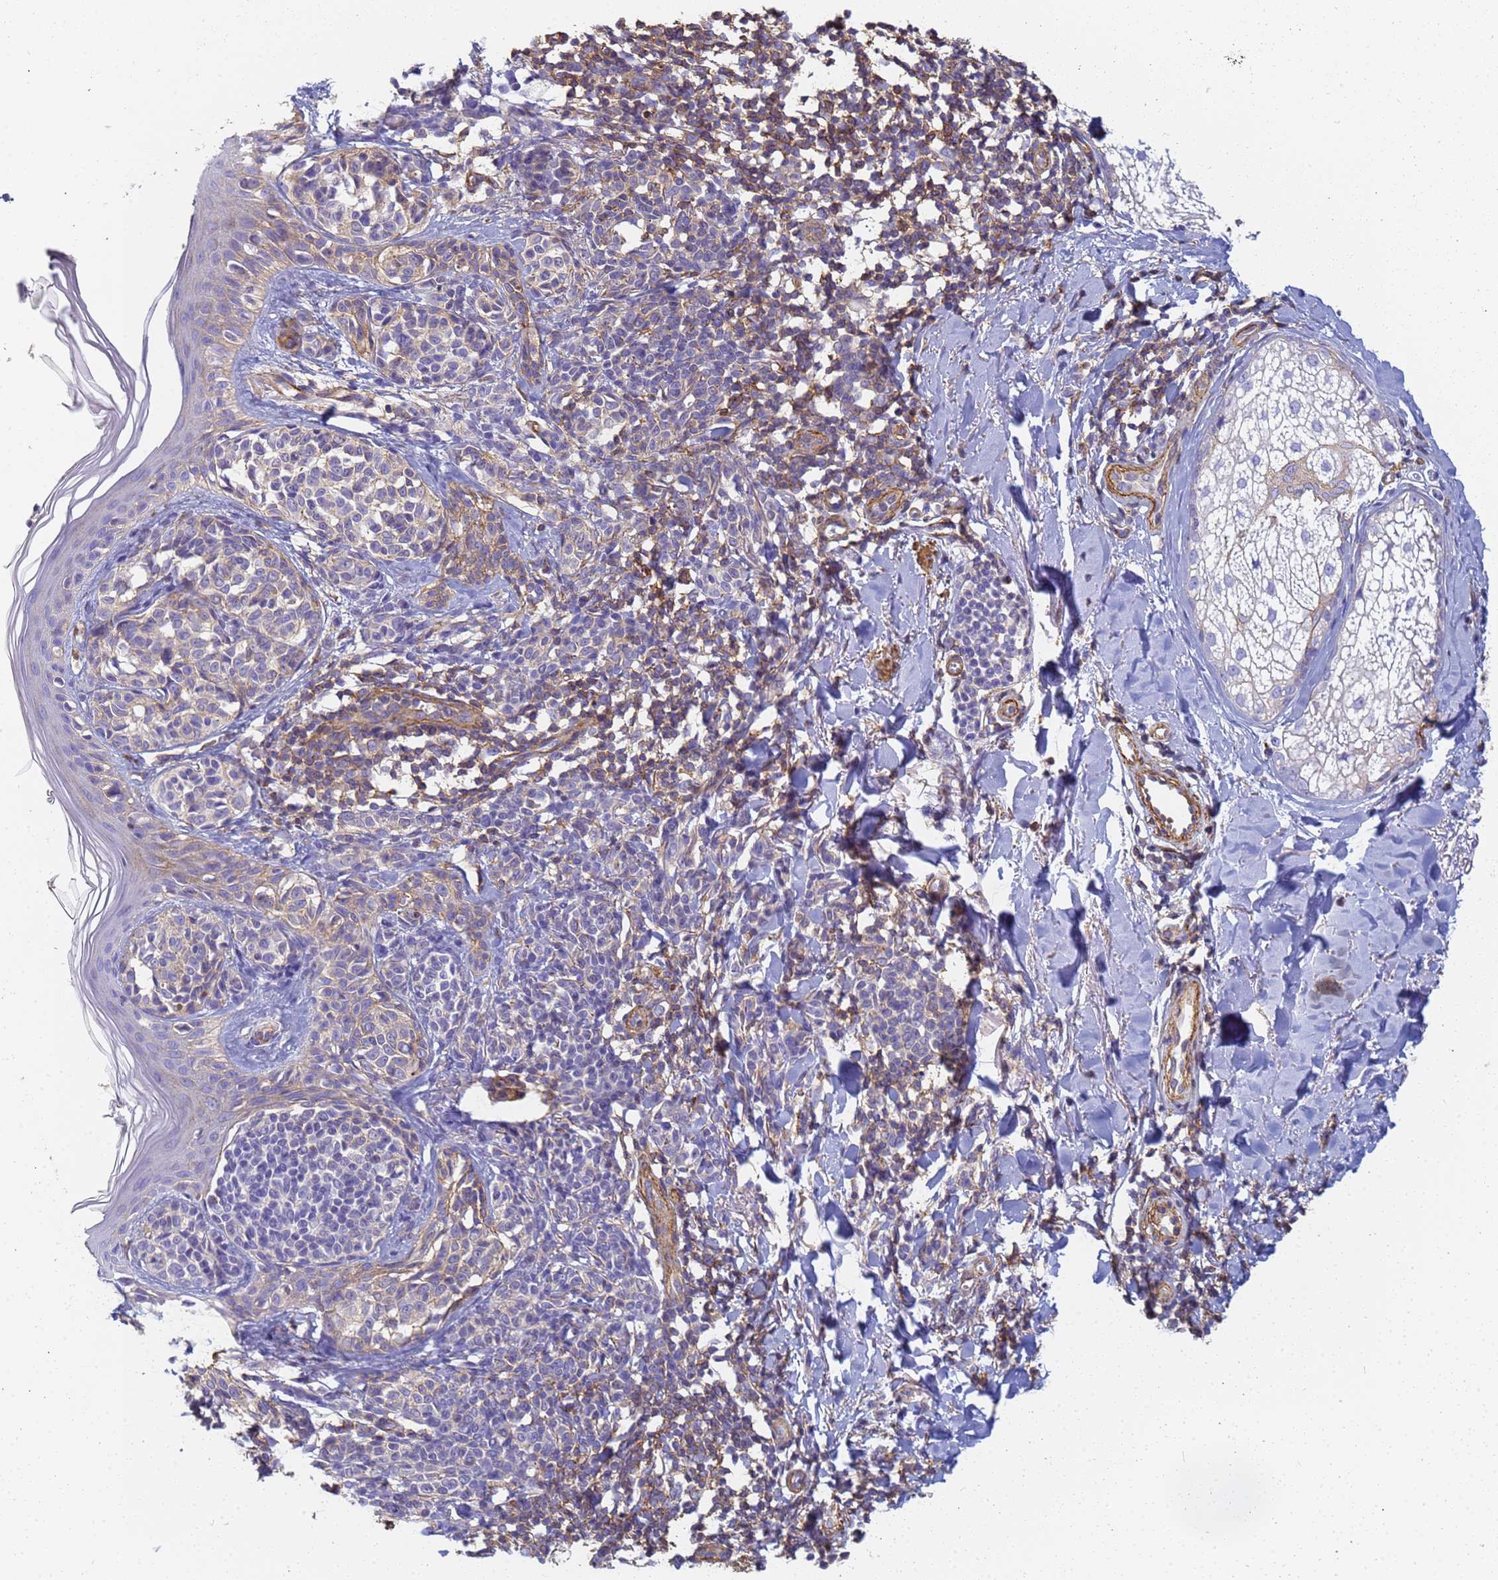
{"staining": {"intensity": "negative", "quantity": "none", "location": "none"}, "tissue": "melanoma", "cell_type": "Tumor cells", "image_type": "cancer", "snomed": [{"axis": "morphology", "description": "Malignant melanoma, NOS"}, {"axis": "topography", "description": "Skin of upper extremity"}], "caption": "IHC of human melanoma displays no positivity in tumor cells. (Brightfield microscopy of DAB immunohistochemistry at high magnification).", "gene": "TPM1", "patient": {"sex": "male", "age": 40}}